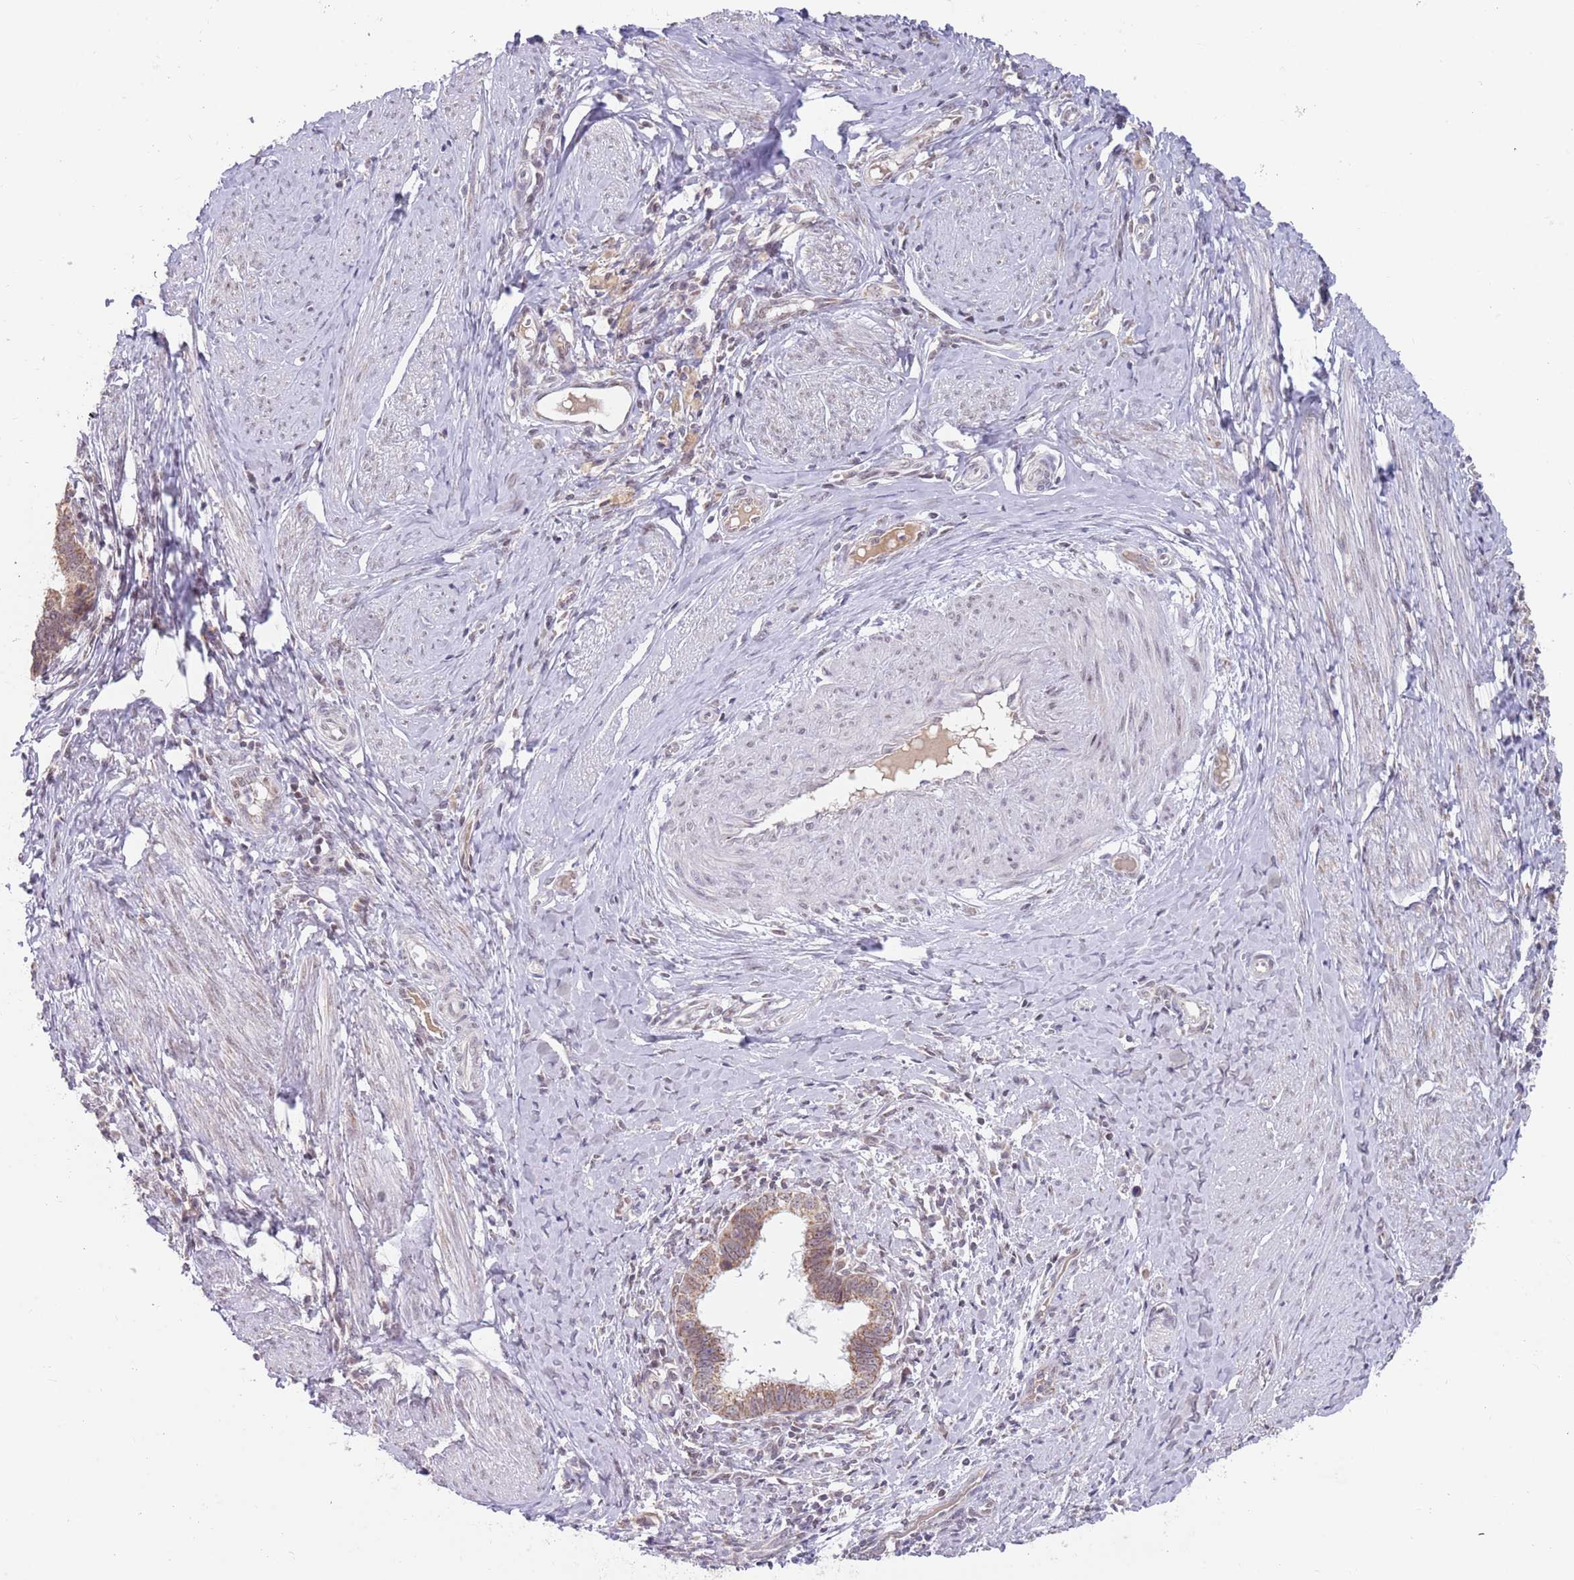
{"staining": {"intensity": "moderate", "quantity": ">75%", "location": "cytoplasmic/membranous"}, "tissue": "cervical cancer", "cell_type": "Tumor cells", "image_type": "cancer", "snomed": [{"axis": "morphology", "description": "Adenocarcinoma, NOS"}, {"axis": "topography", "description": "Cervix"}], "caption": "Cervical cancer (adenocarcinoma) stained with a protein marker displays moderate staining in tumor cells.", "gene": "TIMM13", "patient": {"sex": "female", "age": 36}}